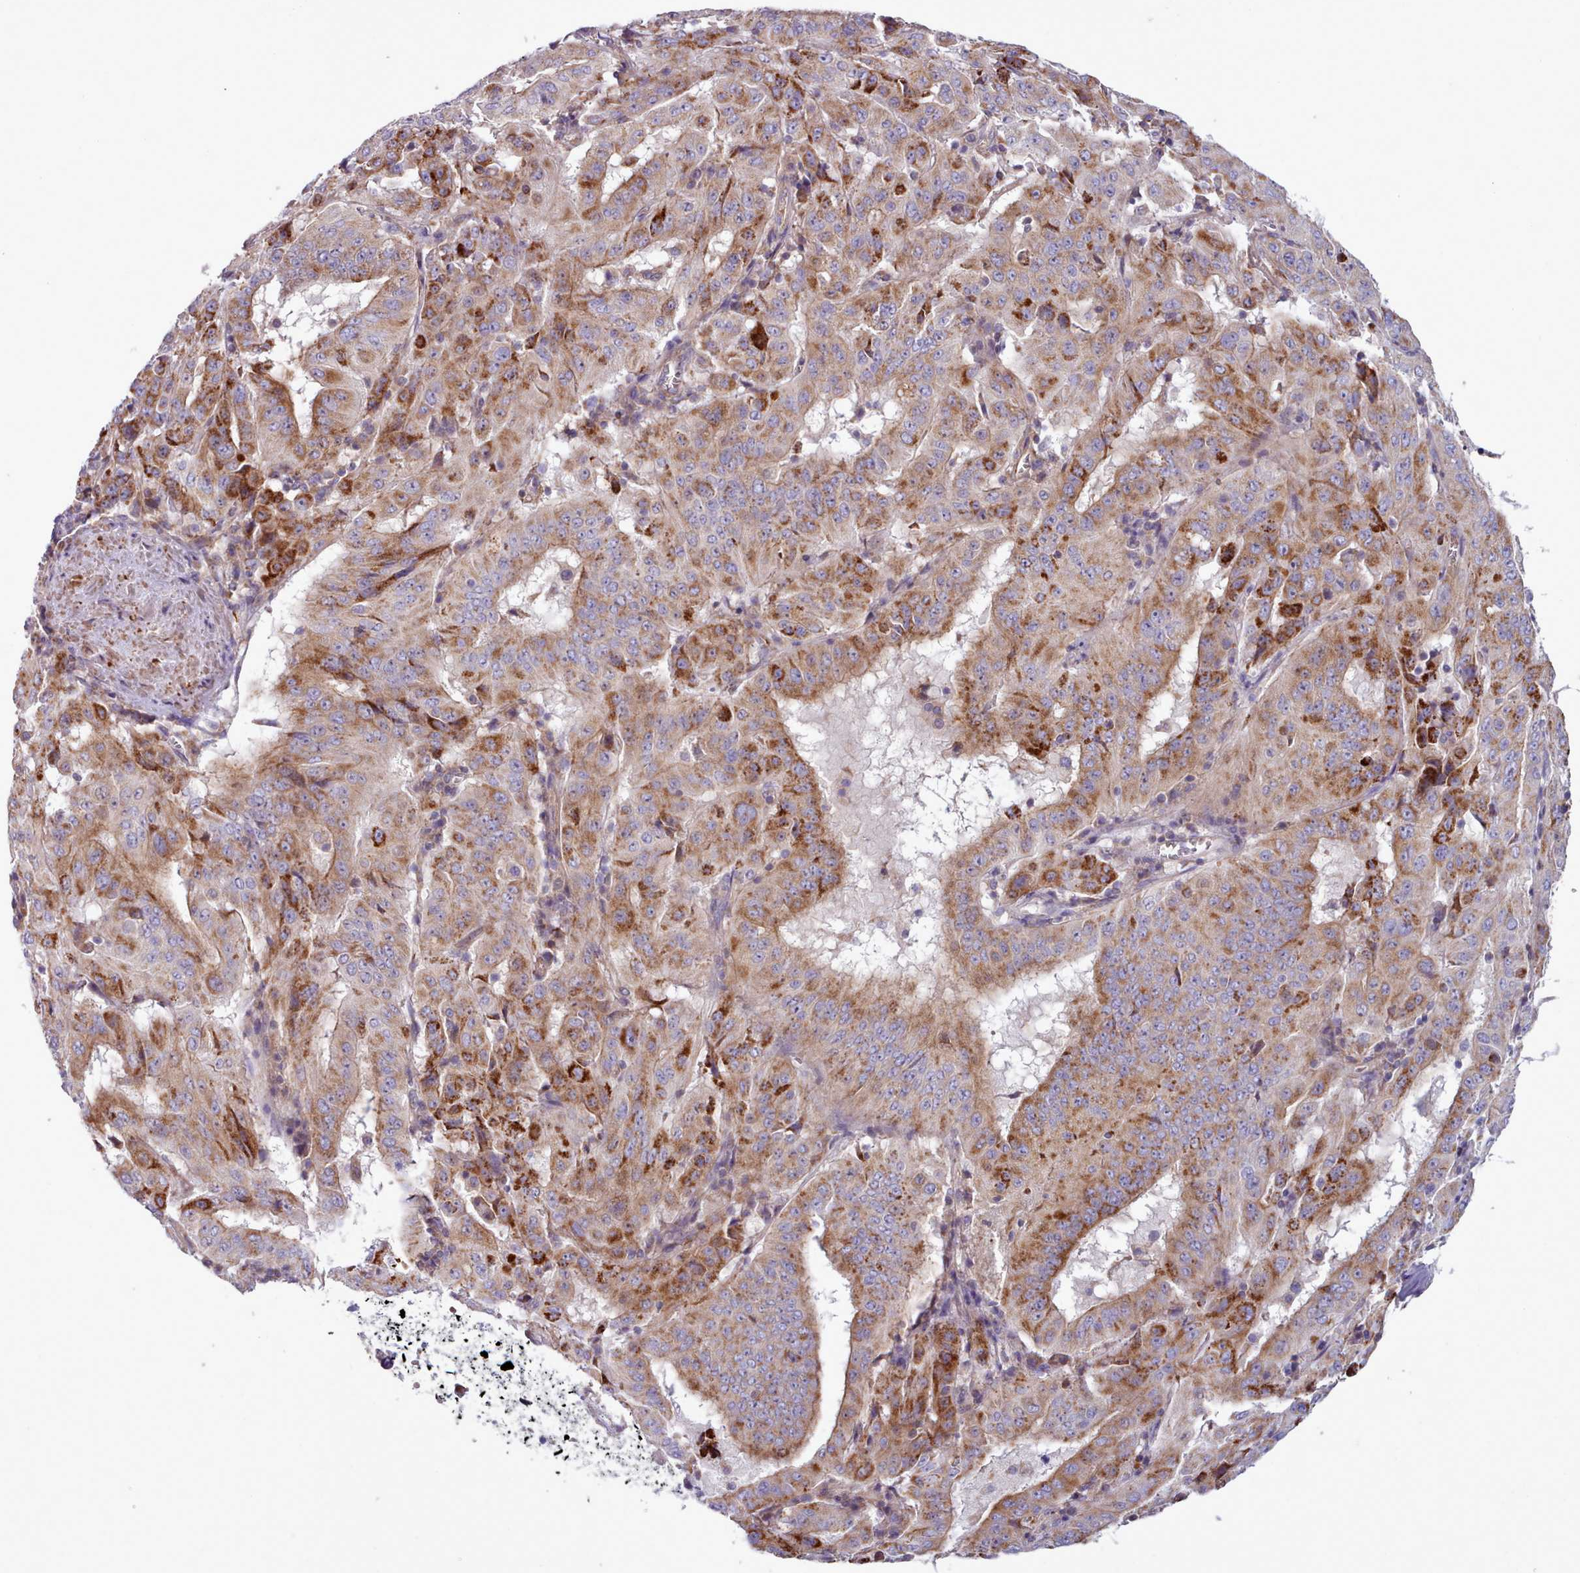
{"staining": {"intensity": "moderate", "quantity": "25%-75%", "location": "cytoplasmic/membranous"}, "tissue": "pancreatic cancer", "cell_type": "Tumor cells", "image_type": "cancer", "snomed": [{"axis": "morphology", "description": "Adenocarcinoma, NOS"}, {"axis": "topography", "description": "Pancreas"}], "caption": "A brown stain shows moderate cytoplasmic/membranous positivity of a protein in pancreatic cancer (adenocarcinoma) tumor cells.", "gene": "TENT4B", "patient": {"sex": "male", "age": 63}}